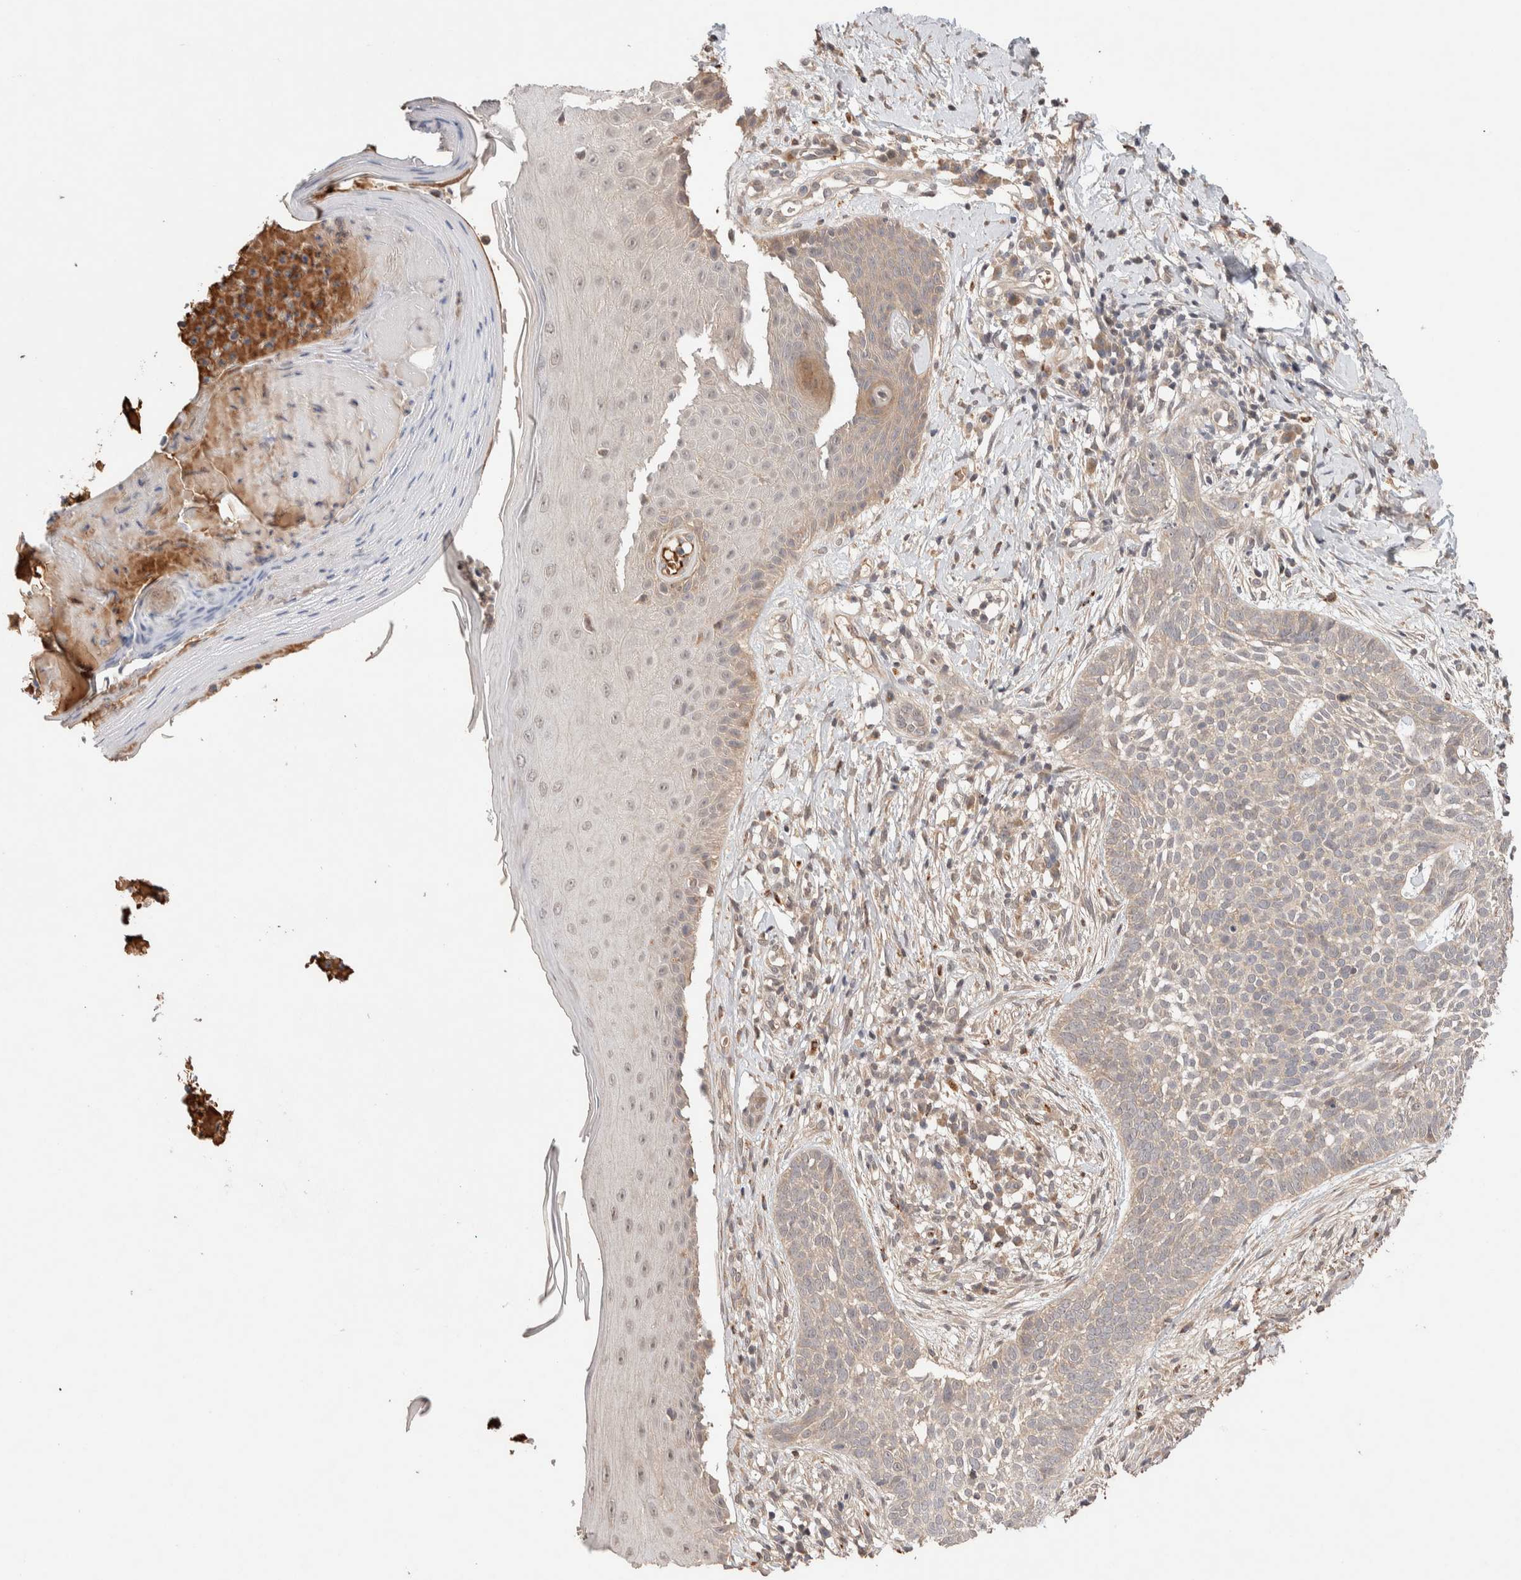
{"staining": {"intensity": "weak", "quantity": "<25%", "location": "cytoplasmic/membranous"}, "tissue": "skin cancer", "cell_type": "Tumor cells", "image_type": "cancer", "snomed": [{"axis": "morphology", "description": "Normal tissue, NOS"}, {"axis": "morphology", "description": "Basal cell carcinoma"}, {"axis": "topography", "description": "Skin"}], "caption": "Micrograph shows no protein staining in tumor cells of basal cell carcinoma (skin) tissue.", "gene": "CASK", "patient": {"sex": "male", "age": 67}}